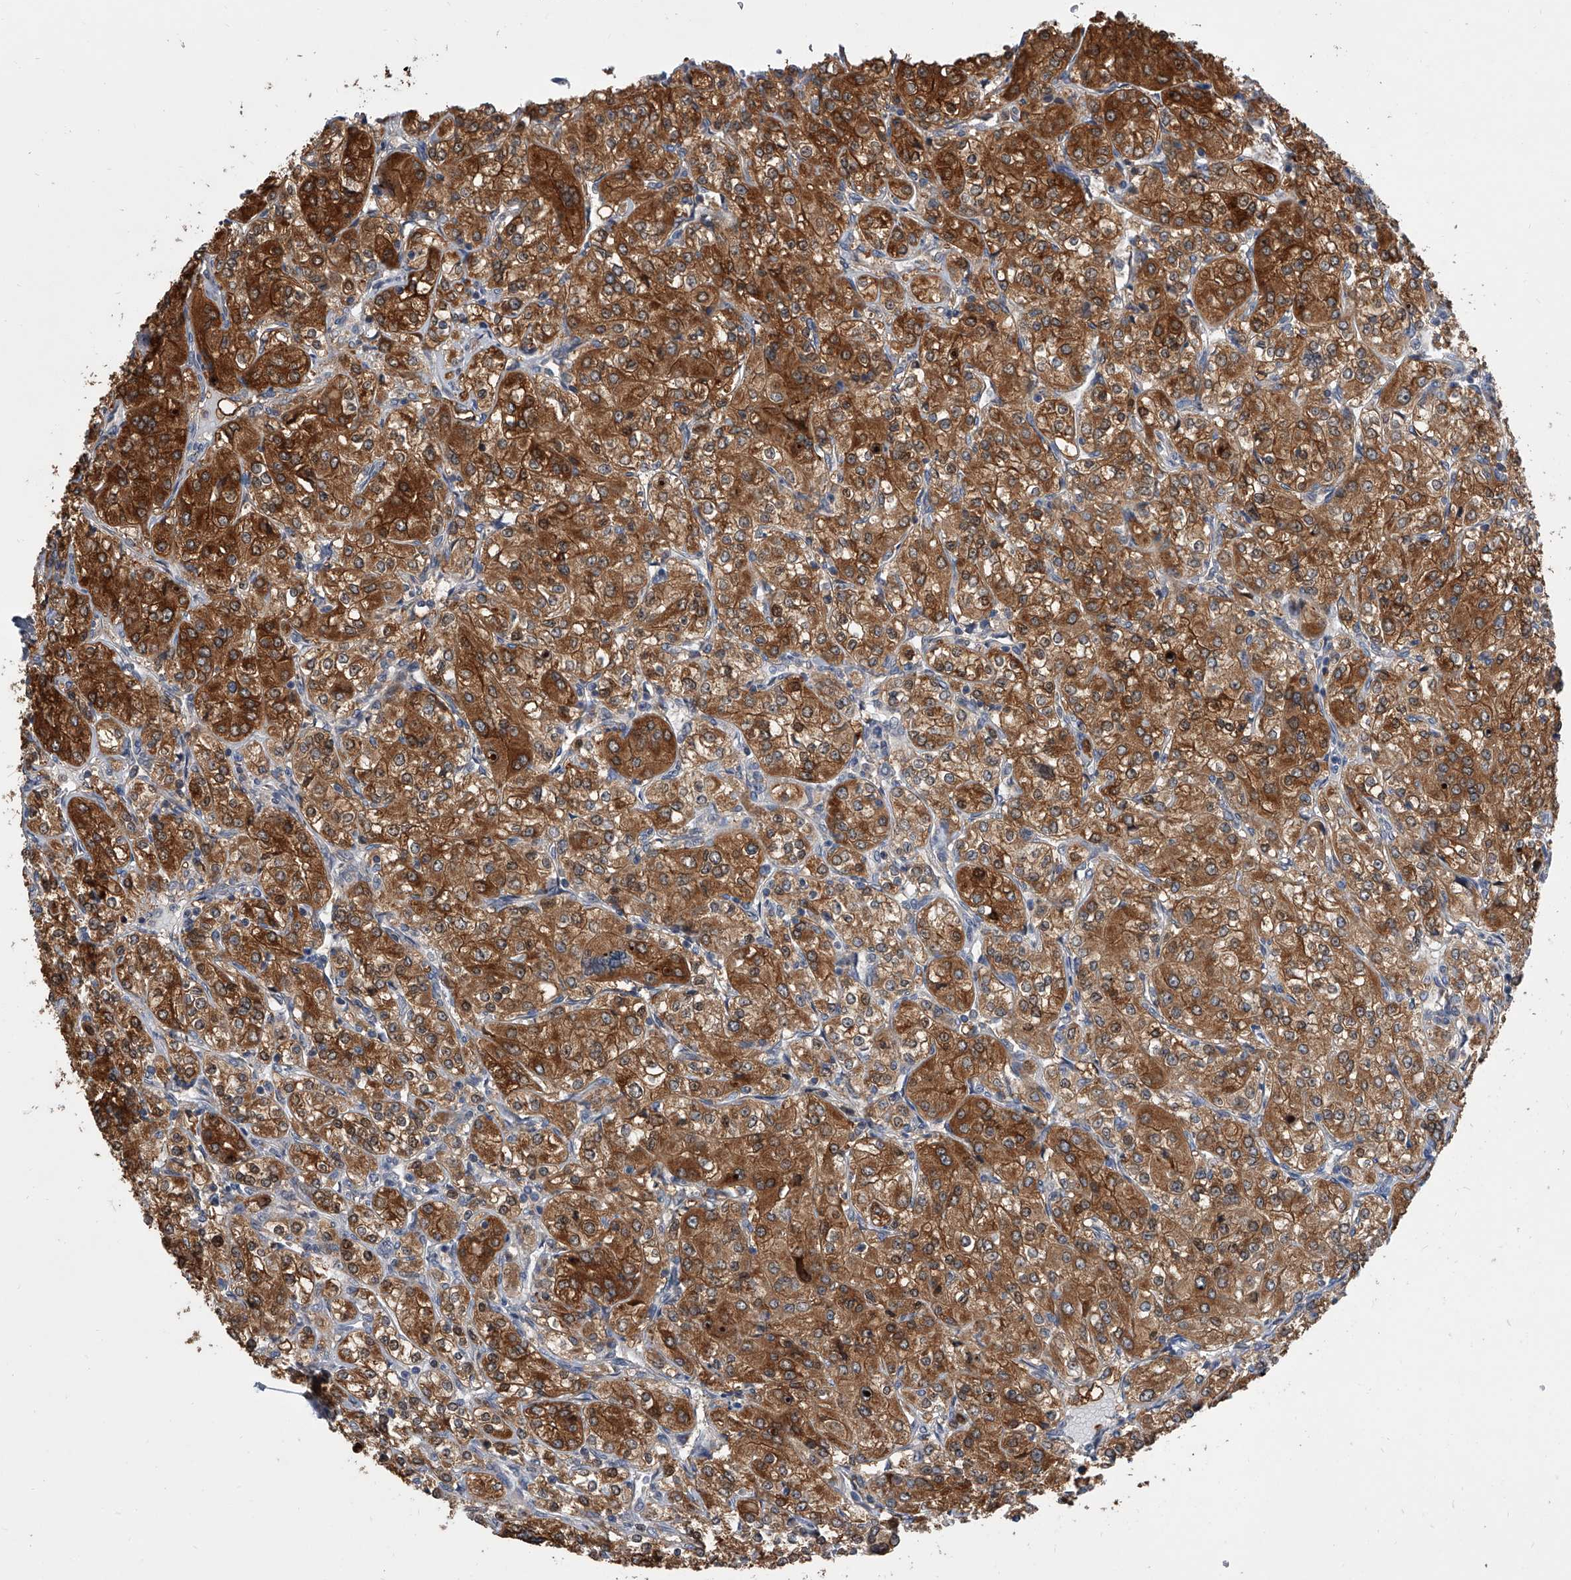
{"staining": {"intensity": "strong", "quantity": ">75%", "location": "cytoplasmic/membranous"}, "tissue": "renal cancer", "cell_type": "Tumor cells", "image_type": "cancer", "snomed": [{"axis": "morphology", "description": "Adenocarcinoma, NOS"}, {"axis": "topography", "description": "Kidney"}], "caption": "IHC (DAB (3,3'-diaminobenzidine)) staining of renal cancer exhibits strong cytoplasmic/membranous protein expression in about >75% of tumor cells.", "gene": "BHLHE23", "patient": {"sex": "male", "age": 77}}